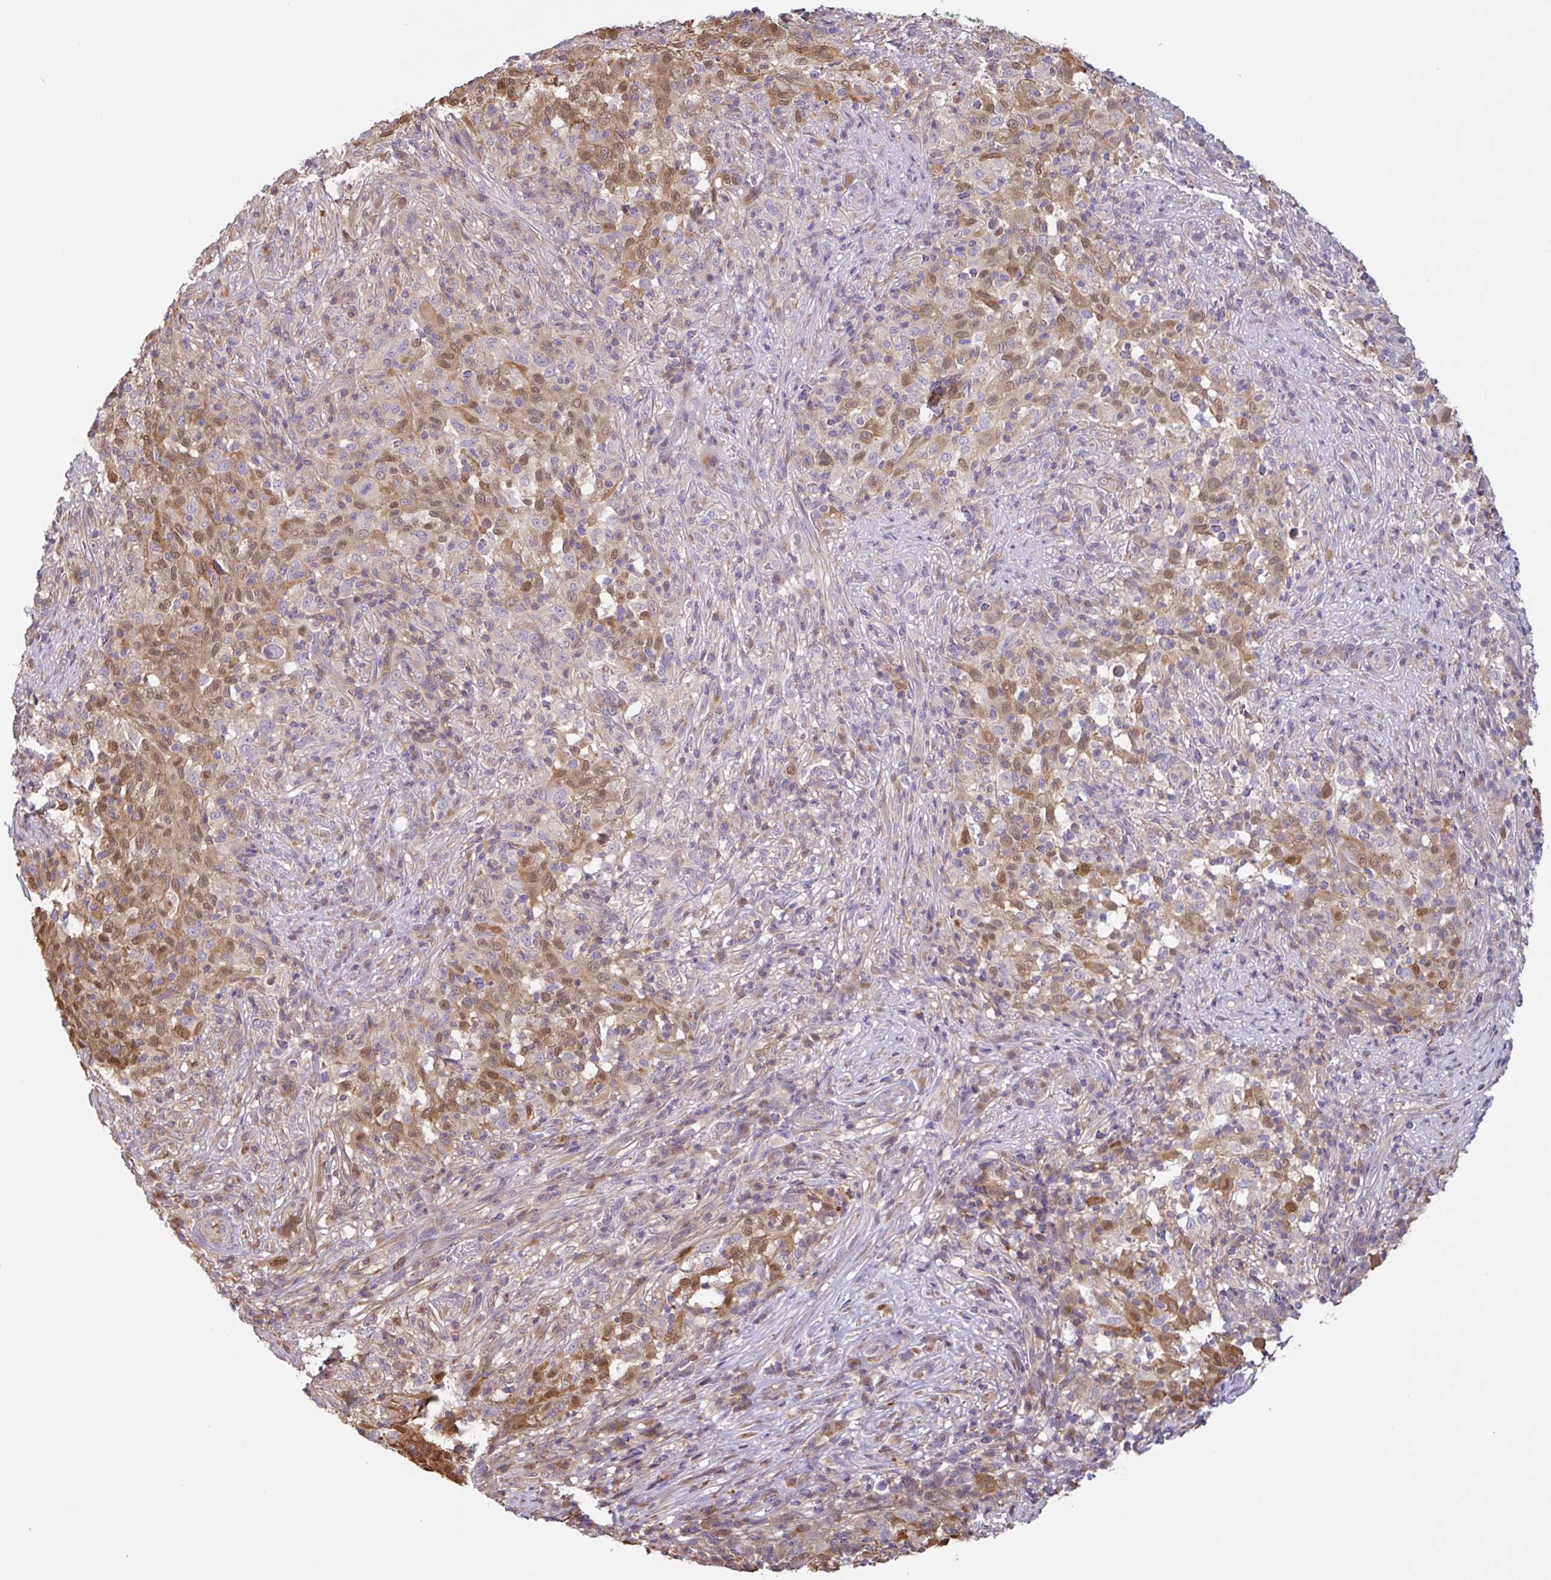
{"staining": {"intensity": "moderate", "quantity": "25%-75%", "location": "cytoplasmic/membranous,nuclear"}, "tissue": "melanoma", "cell_type": "Tumor cells", "image_type": "cancer", "snomed": [{"axis": "morphology", "description": "Malignant melanoma, NOS"}, {"axis": "topography", "description": "Skin"}], "caption": "Malignant melanoma tissue reveals moderate cytoplasmic/membranous and nuclear expression in approximately 25%-75% of tumor cells, visualized by immunohistochemistry.", "gene": "OTOP2", "patient": {"sex": "male", "age": 66}}